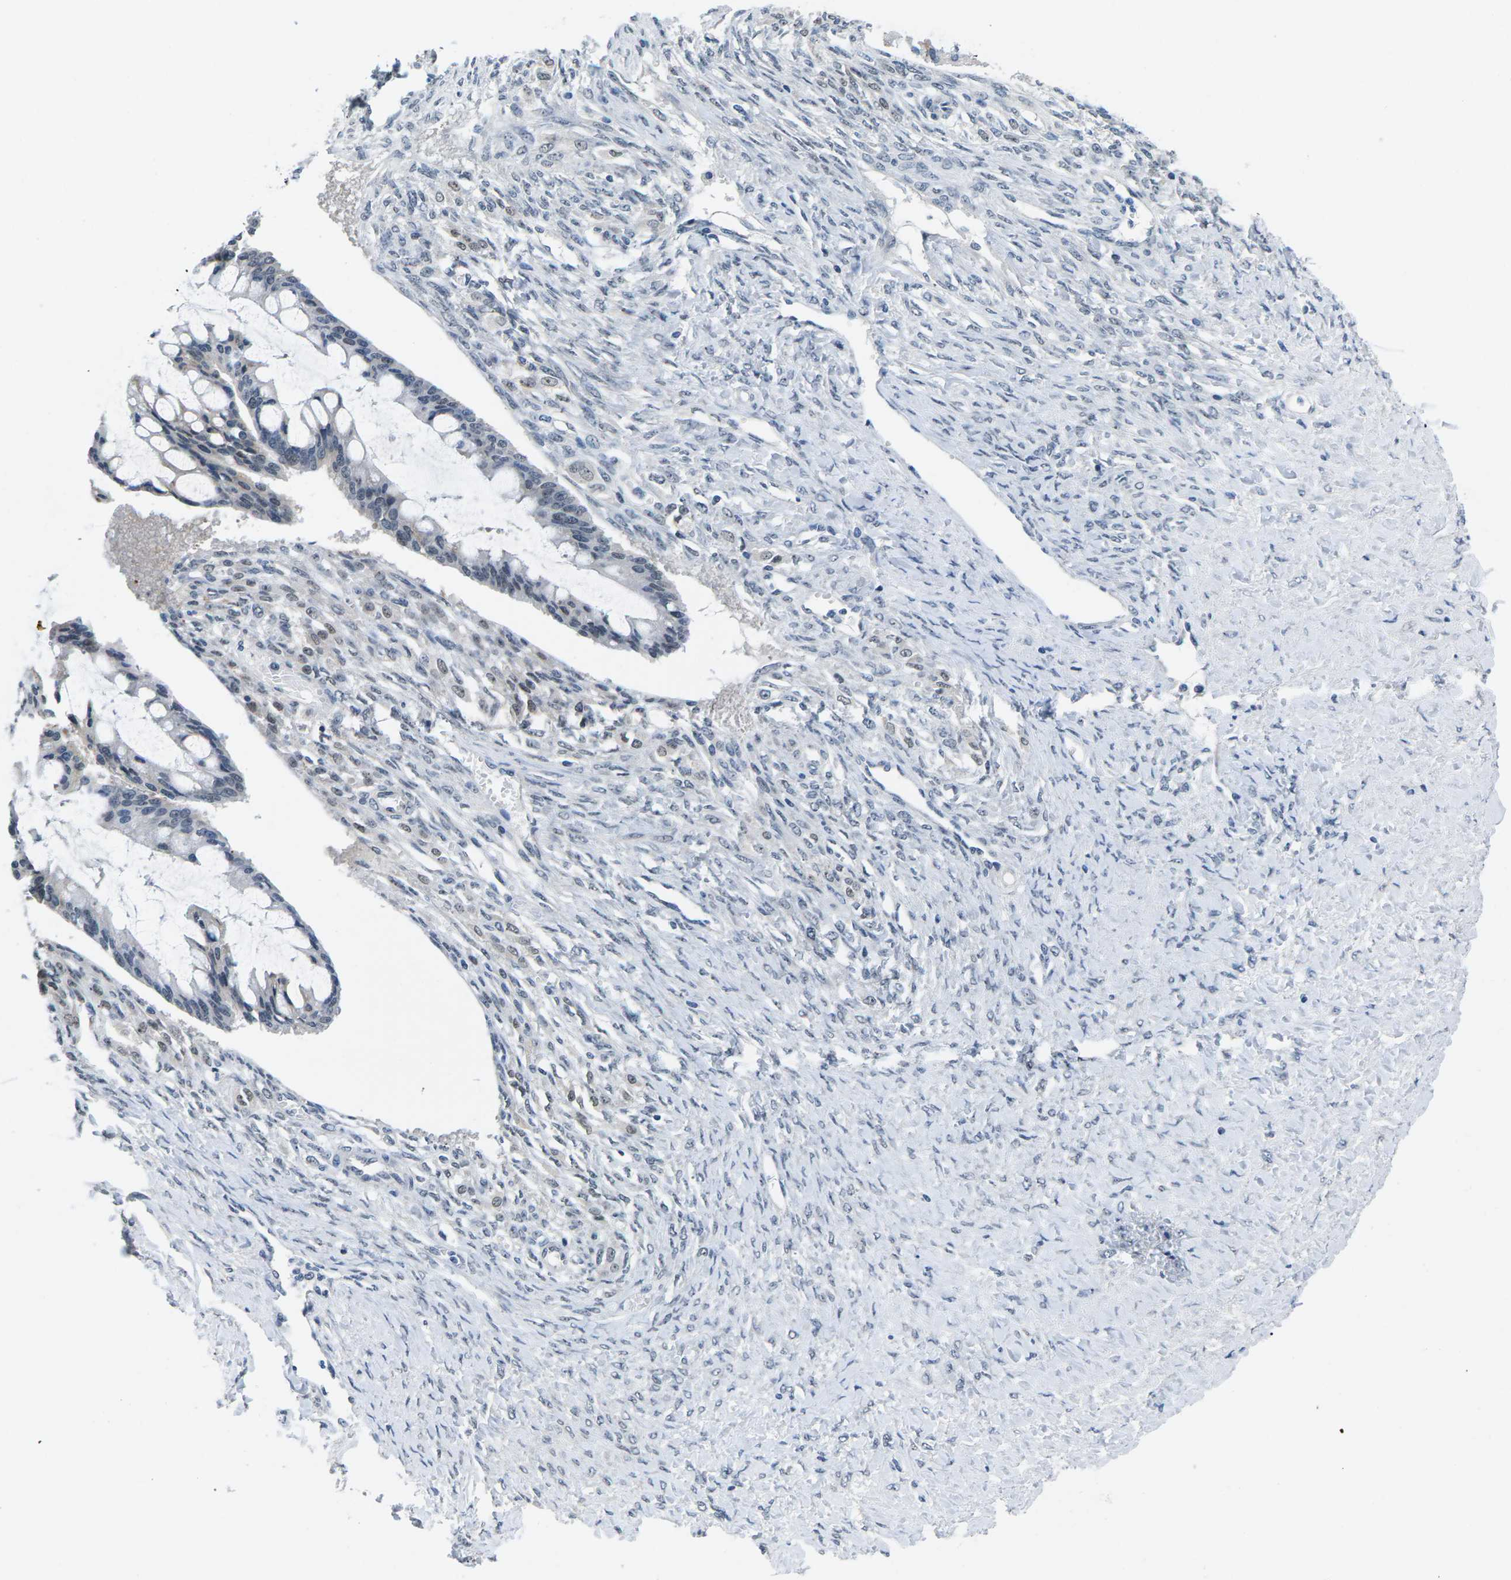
{"staining": {"intensity": "weak", "quantity": "<25%", "location": "nuclear"}, "tissue": "ovarian cancer", "cell_type": "Tumor cells", "image_type": "cancer", "snomed": [{"axis": "morphology", "description": "Cystadenocarcinoma, mucinous, NOS"}, {"axis": "topography", "description": "Ovary"}], "caption": "Tumor cells show no significant staining in ovarian cancer.", "gene": "NSRP1", "patient": {"sex": "female", "age": 73}}